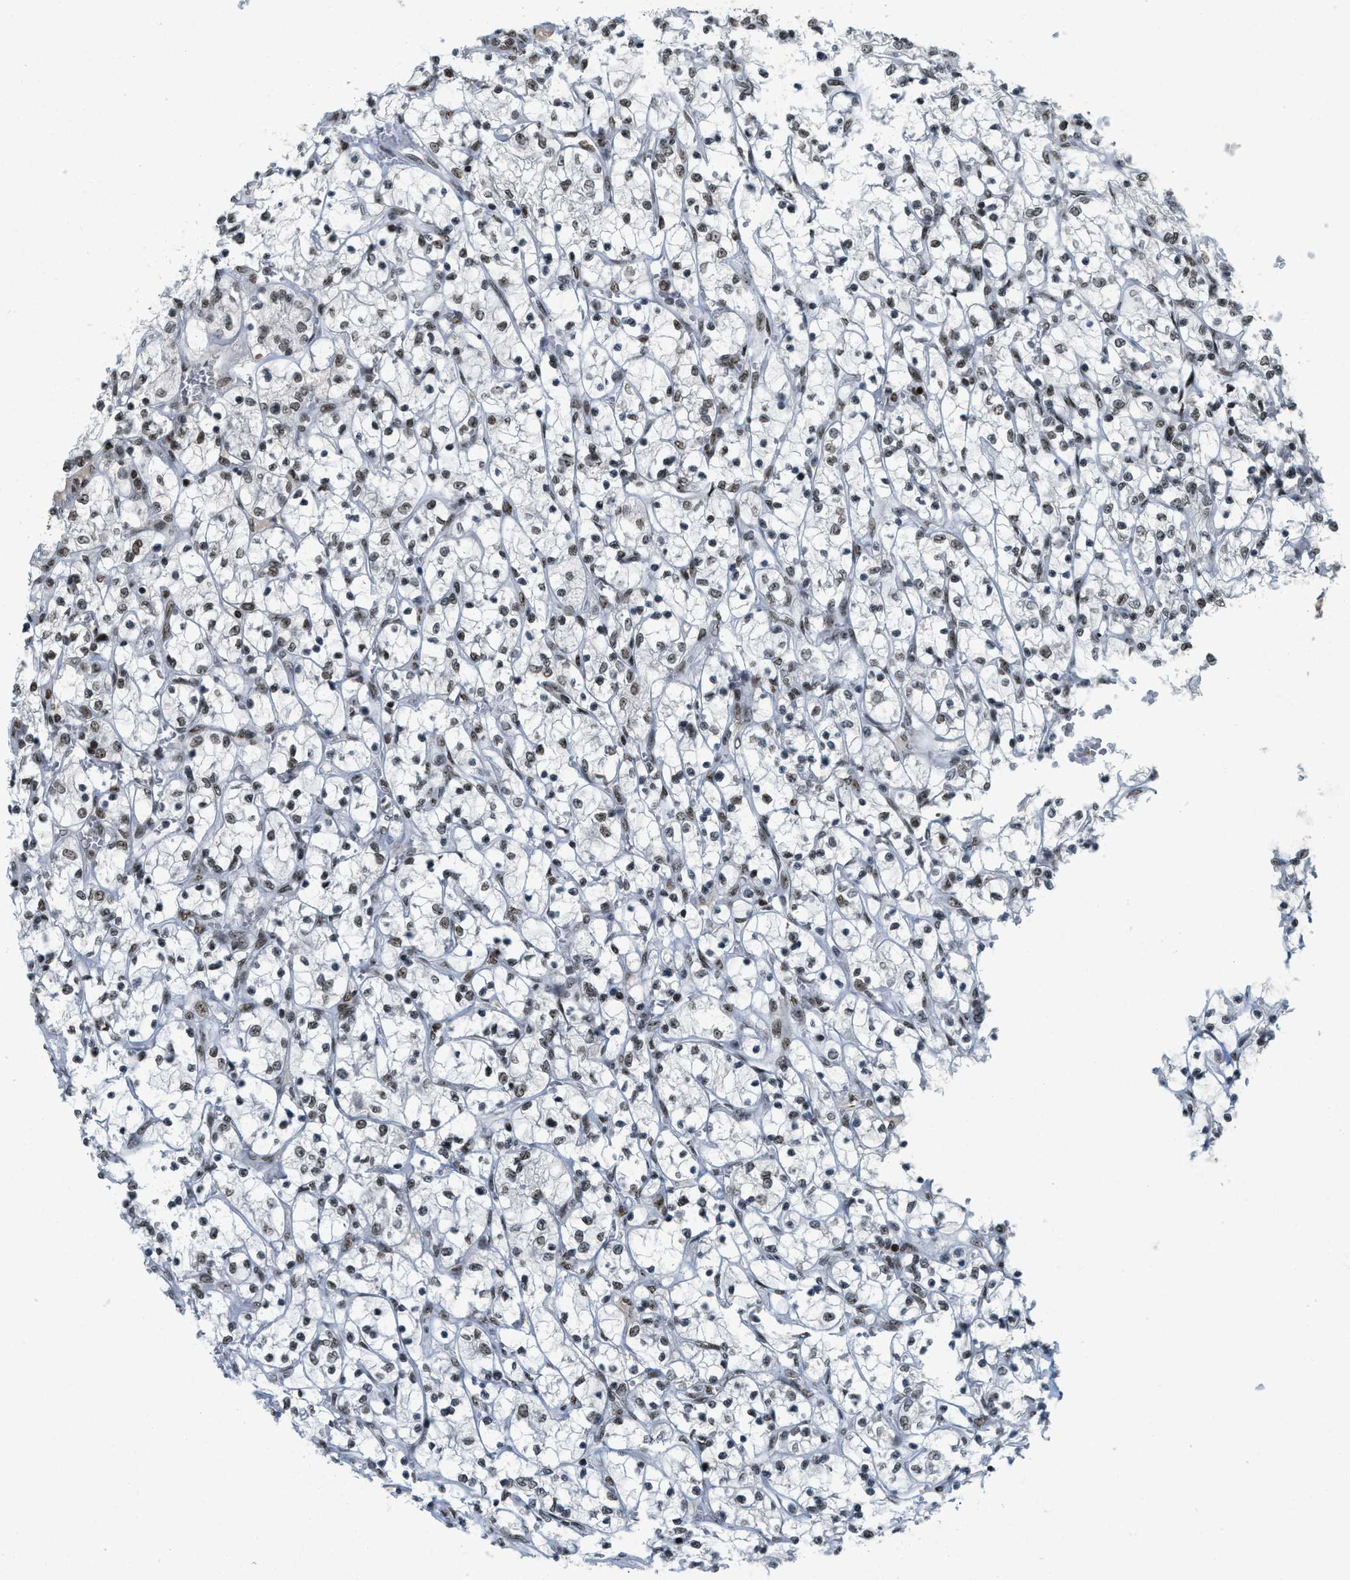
{"staining": {"intensity": "weak", "quantity": ">75%", "location": "nuclear"}, "tissue": "renal cancer", "cell_type": "Tumor cells", "image_type": "cancer", "snomed": [{"axis": "morphology", "description": "Adenocarcinoma, NOS"}, {"axis": "topography", "description": "Kidney"}], "caption": "Brown immunohistochemical staining in human renal adenocarcinoma reveals weak nuclear positivity in about >75% of tumor cells.", "gene": "URB1", "patient": {"sex": "female", "age": 69}}